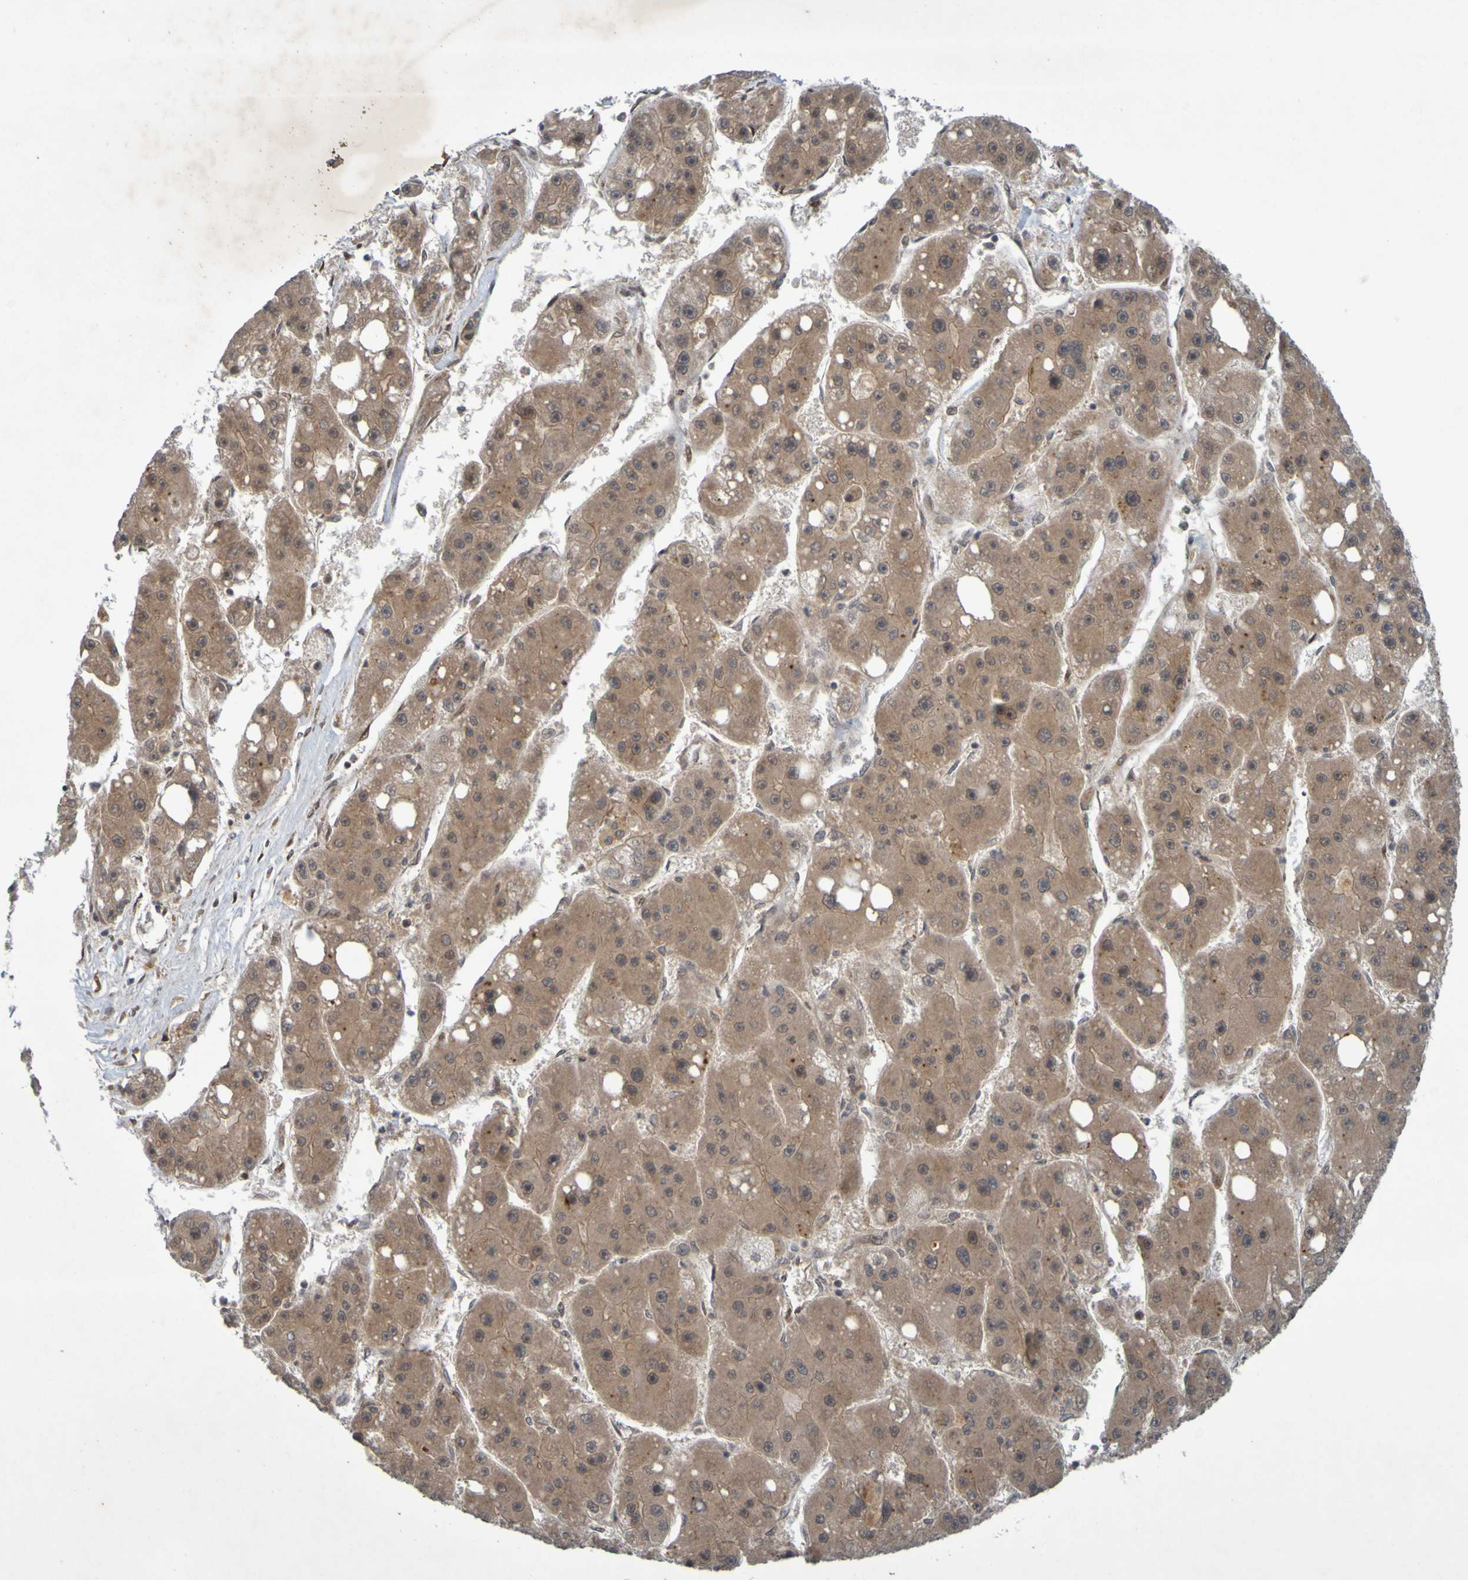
{"staining": {"intensity": "moderate", "quantity": ">75%", "location": "cytoplasmic/membranous"}, "tissue": "liver cancer", "cell_type": "Tumor cells", "image_type": "cancer", "snomed": [{"axis": "morphology", "description": "Carcinoma, Hepatocellular, NOS"}, {"axis": "topography", "description": "Liver"}], "caption": "Immunohistochemistry (IHC) of hepatocellular carcinoma (liver) shows medium levels of moderate cytoplasmic/membranous positivity in about >75% of tumor cells.", "gene": "ARHGEF11", "patient": {"sex": "female", "age": 61}}